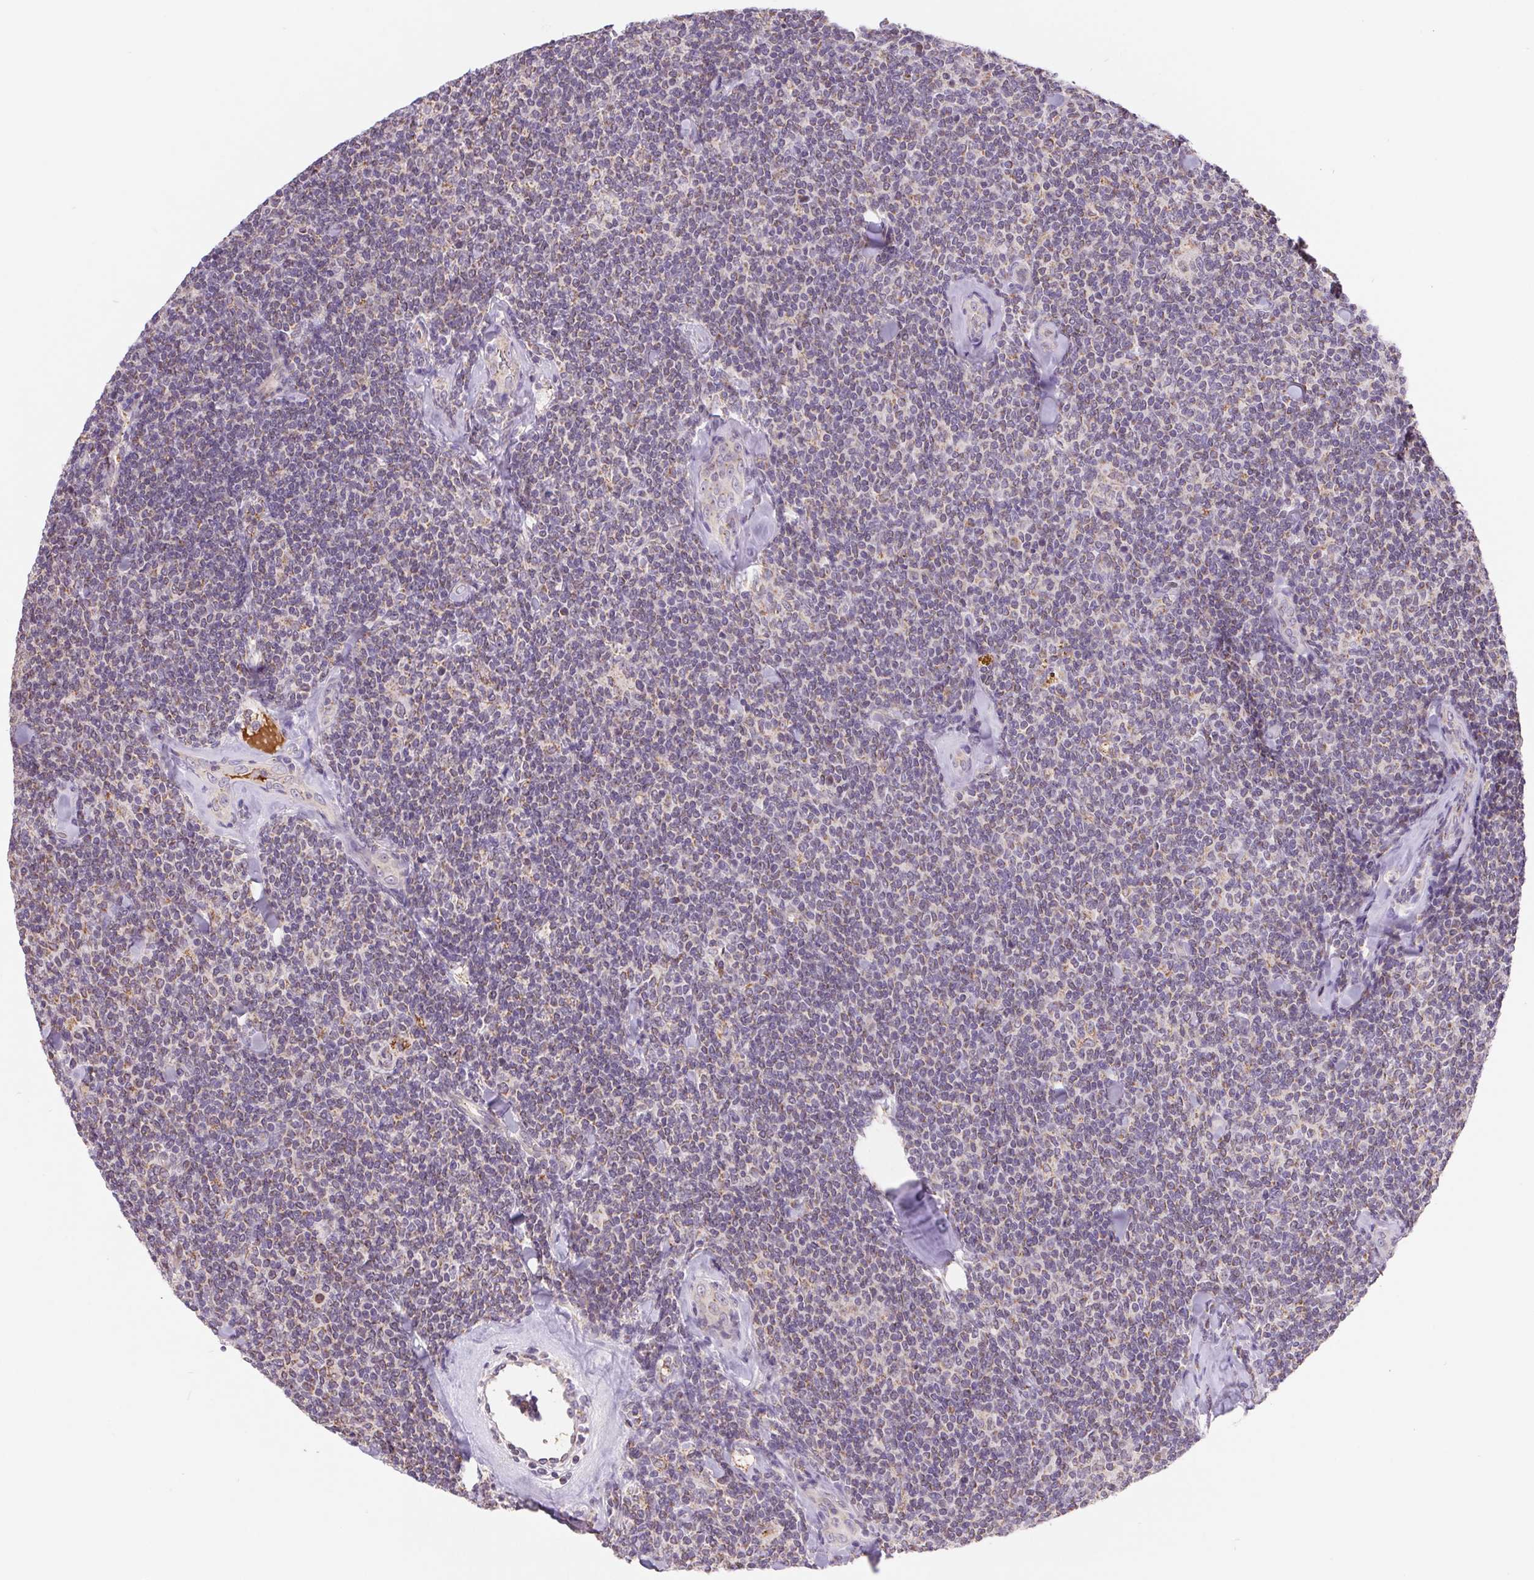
{"staining": {"intensity": "negative", "quantity": "none", "location": "none"}, "tissue": "lymphoma", "cell_type": "Tumor cells", "image_type": "cancer", "snomed": [{"axis": "morphology", "description": "Malignant lymphoma, non-Hodgkin's type, Low grade"}, {"axis": "topography", "description": "Lymph node"}], "caption": "A histopathology image of human low-grade malignant lymphoma, non-Hodgkin's type is negative for staining in tumor cells. (DAB (3,3'-diaminobenzidine) immunohistochemistry (IHC), high magnification).", "gene": "EMC6", "patient": {"sex": "female", "age": 56}}